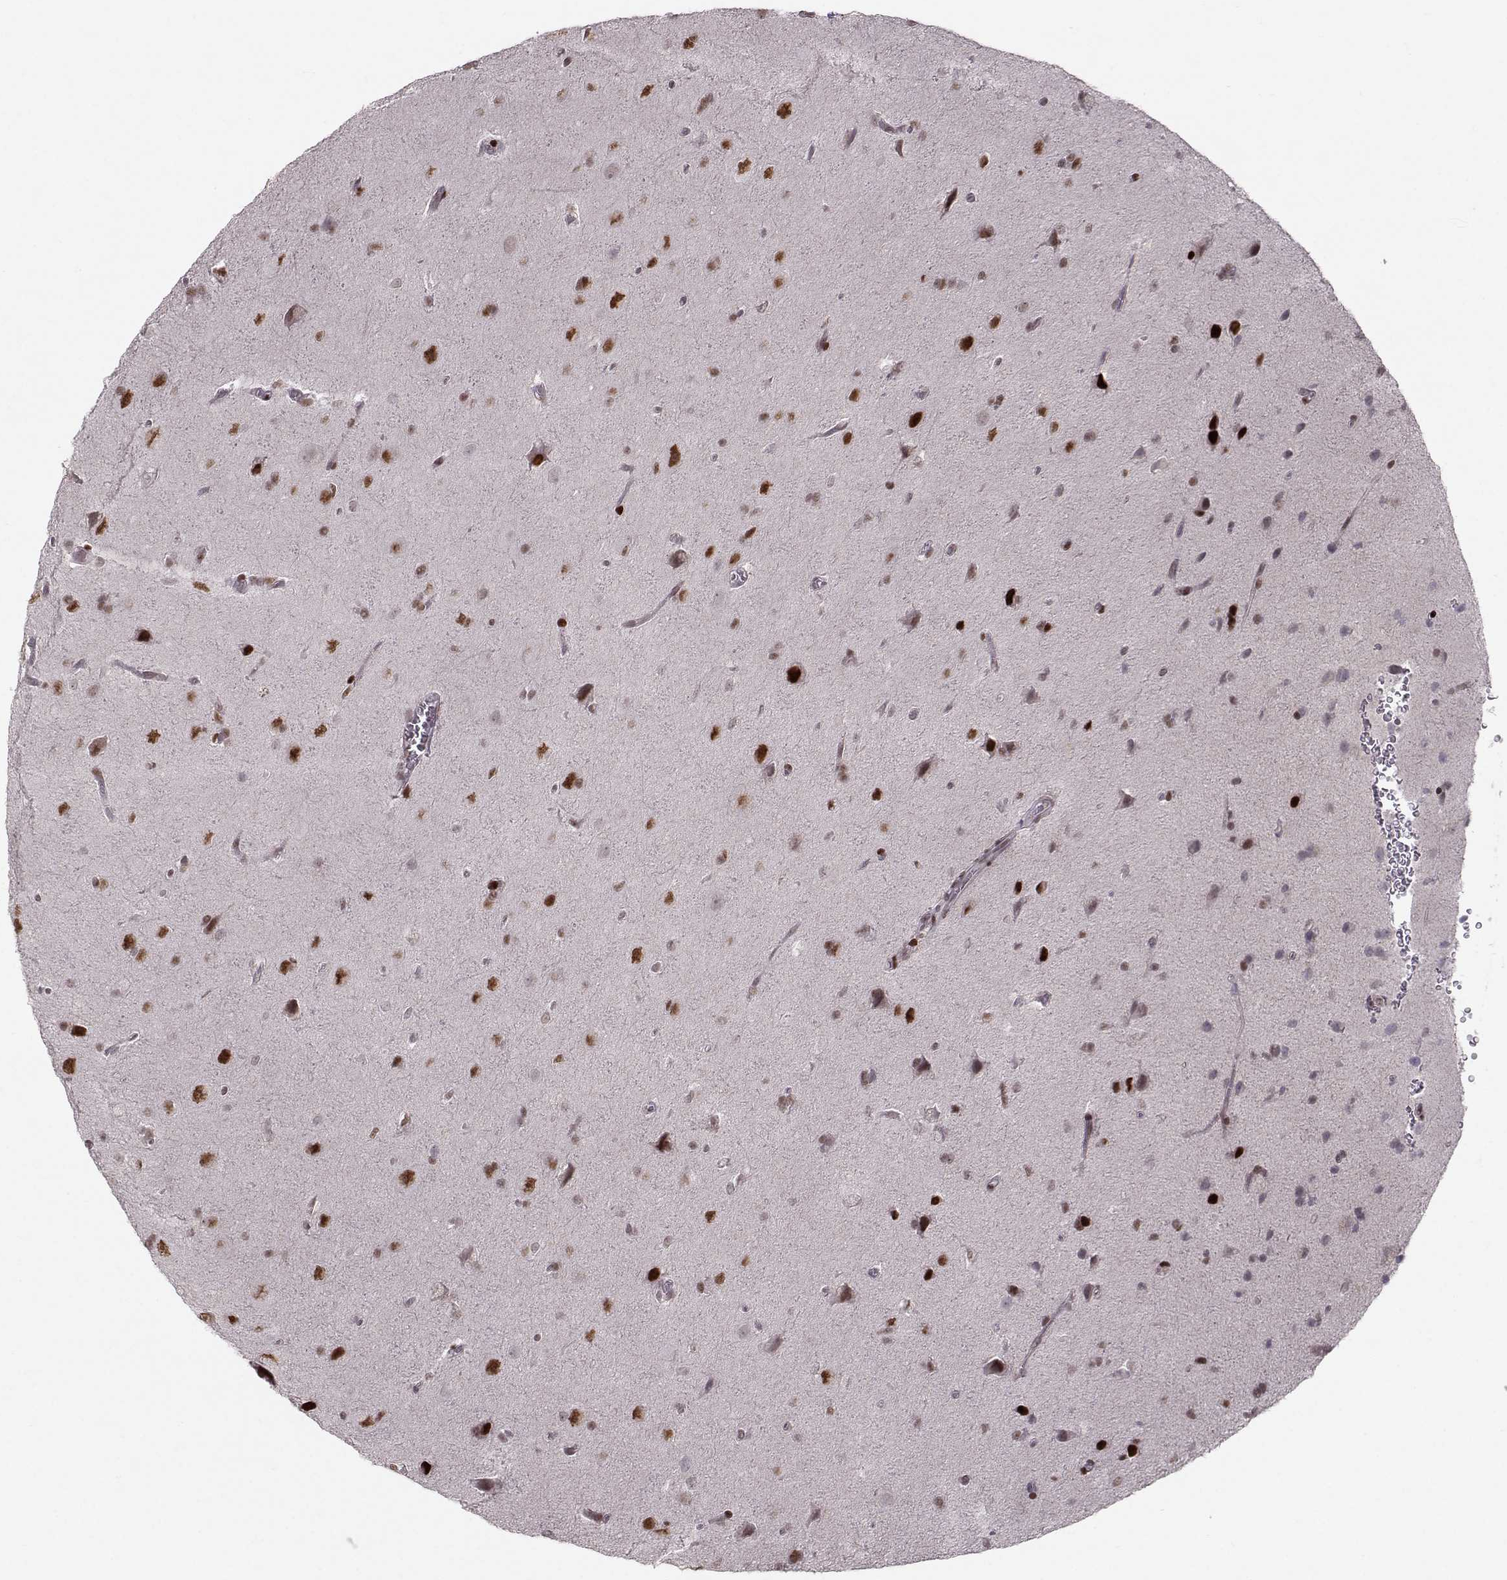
{"staining": {"intensity": "negative", "quantity": "none", "location": "none"}, "tissue": "glioma", "cell_type": "Tumor cells", "image_type": "cancer", "snomed": [{"axis": "morphology", "description": "Glioma, malignant, Low grade"}, {"axis": "topography", "description": "Brain"}], "caption": "Glioma stained for a protein using IHC reveals no positivity tumor cells.", "gene": "SNAPC2", "patient": {"sex": "male", "age": 58}}